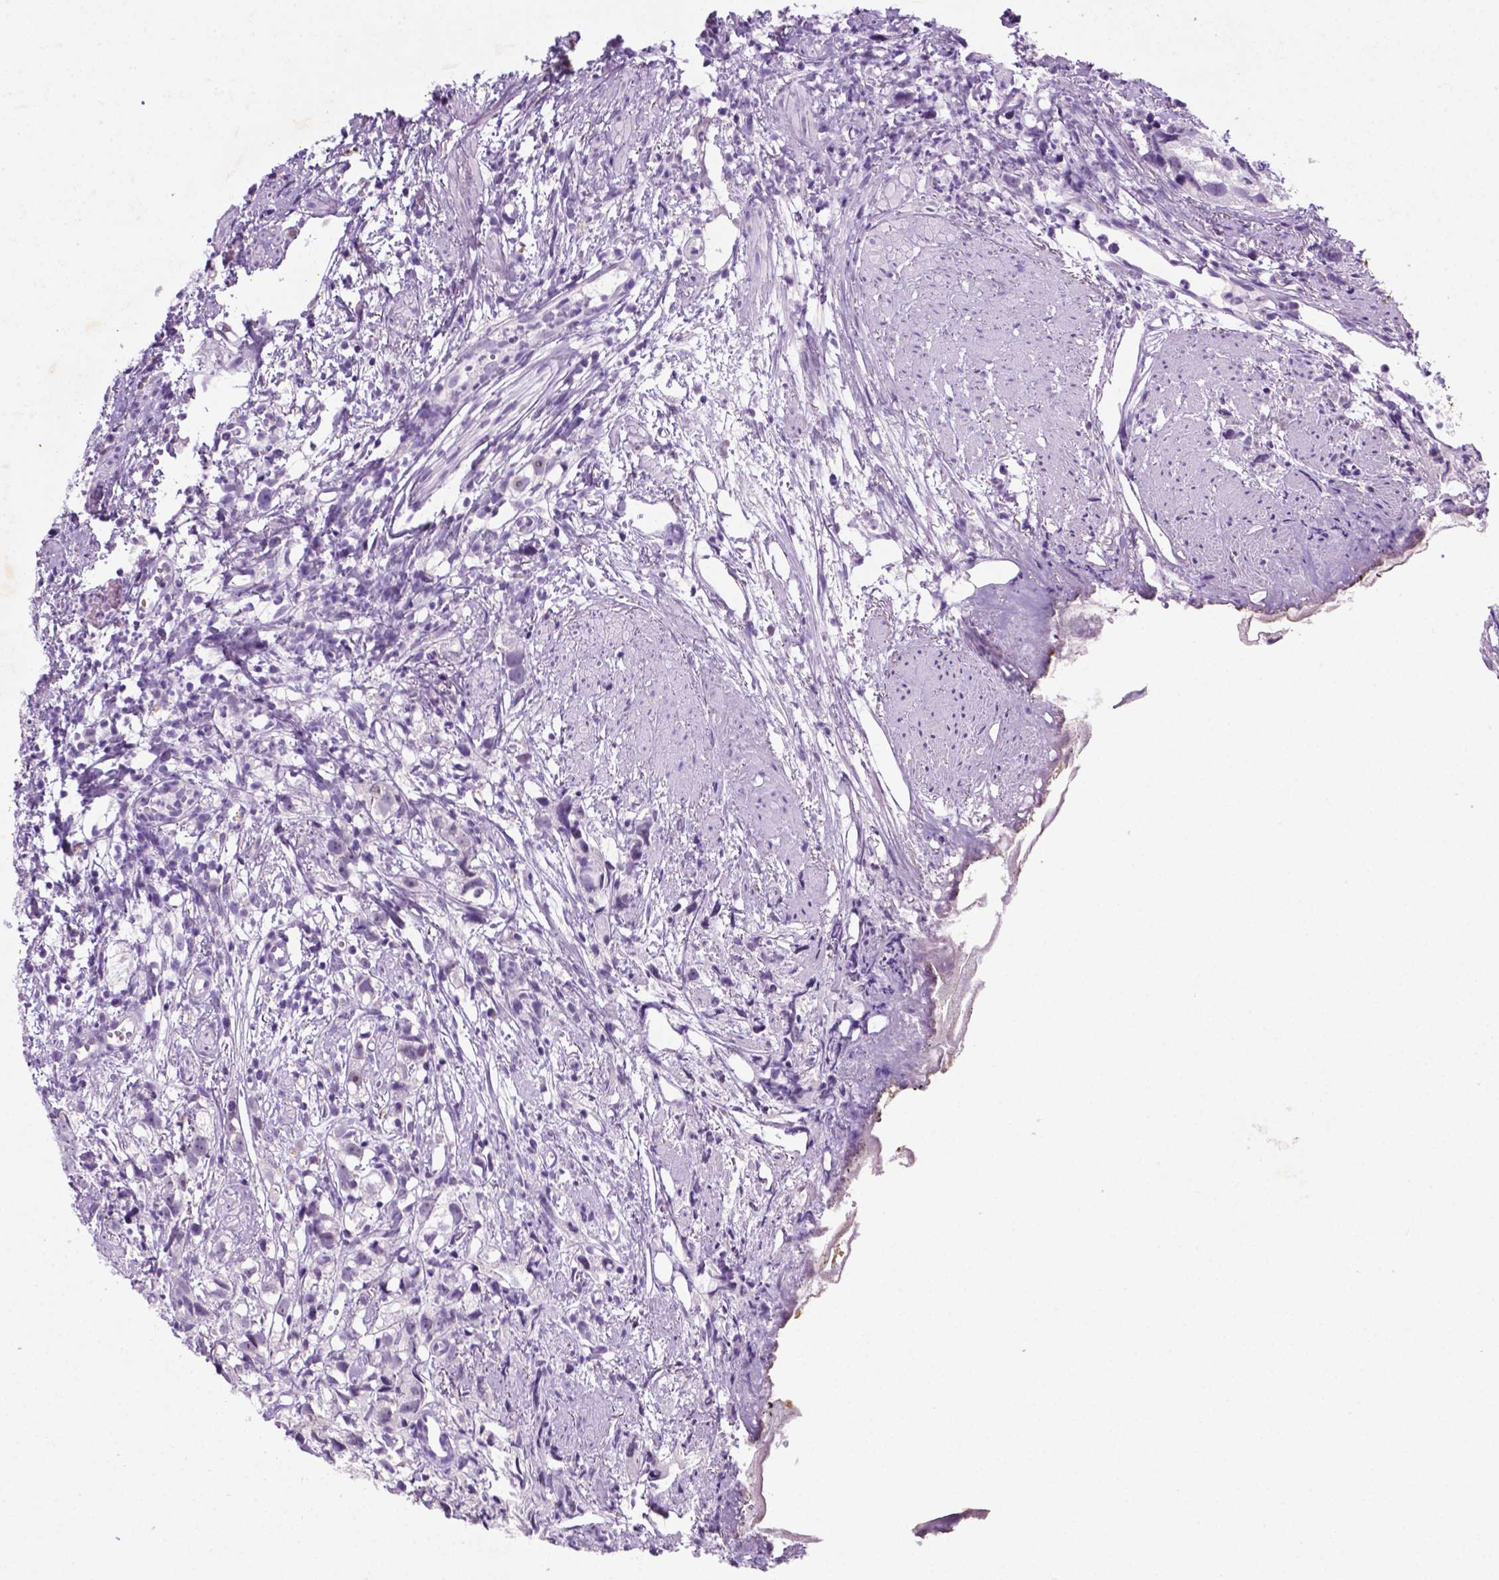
{"staining": {"intensity": "negative", "quantity": "none", "location": "none"}, "tissue": "prostate cancer", "cell_type": "Tumor cells", "image_type": "cancer", "snomed": [{"axis": "morphology", "description": "Adenocarcinoma, High grade"}, {"axis": "topography", "description": "Prostate"}], "caption": "High magnification brightfield microscopy of adenocarcinoma (high-grade) (prostate) stained with DAB (brown) and counterstained with hematoxylin (blue): tumor cells show no significant staining.", "gene": "C18orf21", "patient": {"sex": "male", "age": 68}}